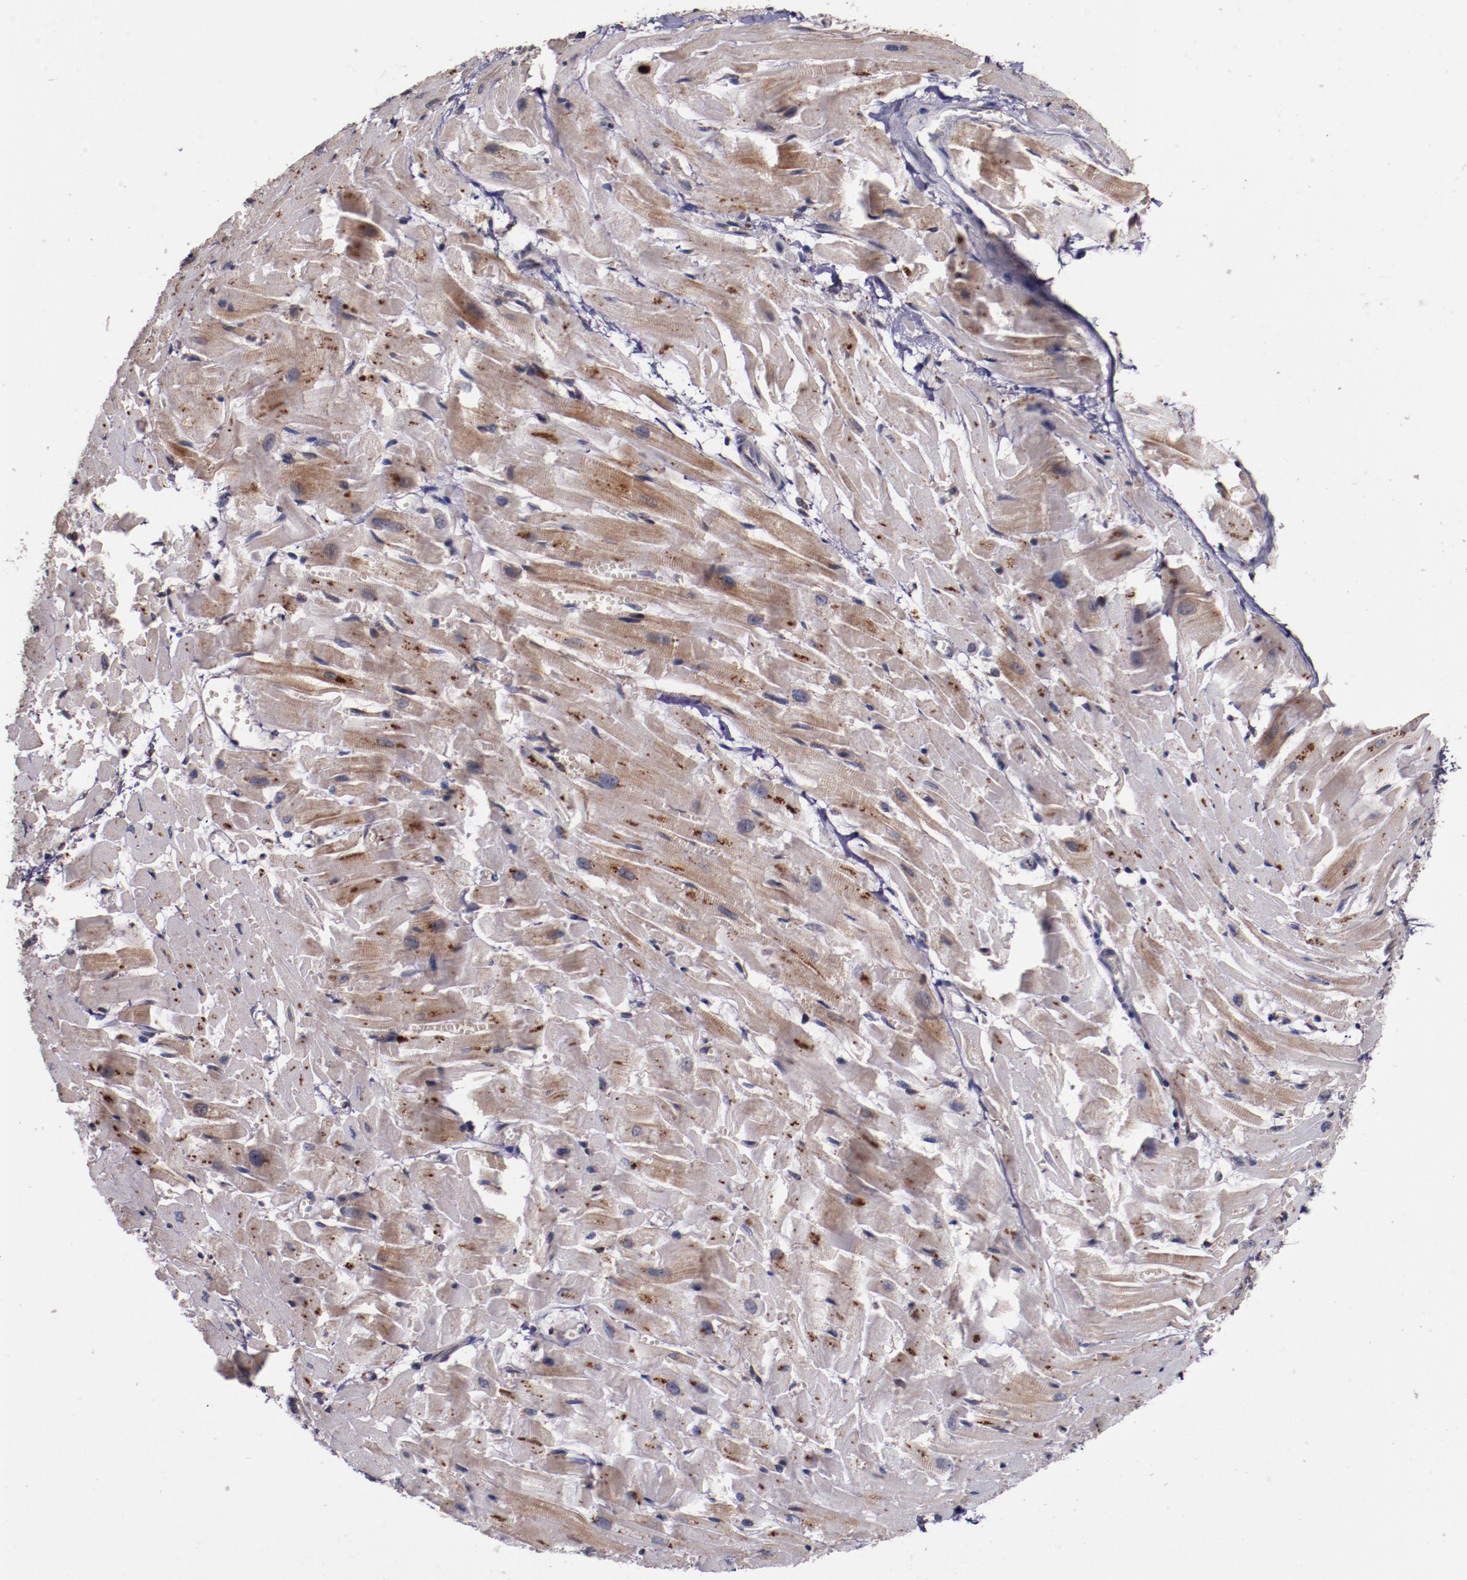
{"staining": {"intensity": "weak", "quantity": "25%-75%", "location": "cytoplasmic/membranous"}, "tissue": "heart muscle", "cell_type": "Cardiomyocytes", "image_type": "normal", "snomed": [{"axis": "morphology", "description": "Normal tissue, NOS"}, {"axis": "topography", "description": "Heart"}], "caption": "Benign heart muscle was stained to show a protein in brown. There is low levels of weak cytoplasmic/membranous staining in approximately 25%-75% of cardiomyocytes. (Brightfield microscopy of DAB IHC at high magnification).", "gene": "CHEK2", "patient": {"sex": "female", "age": 19}}